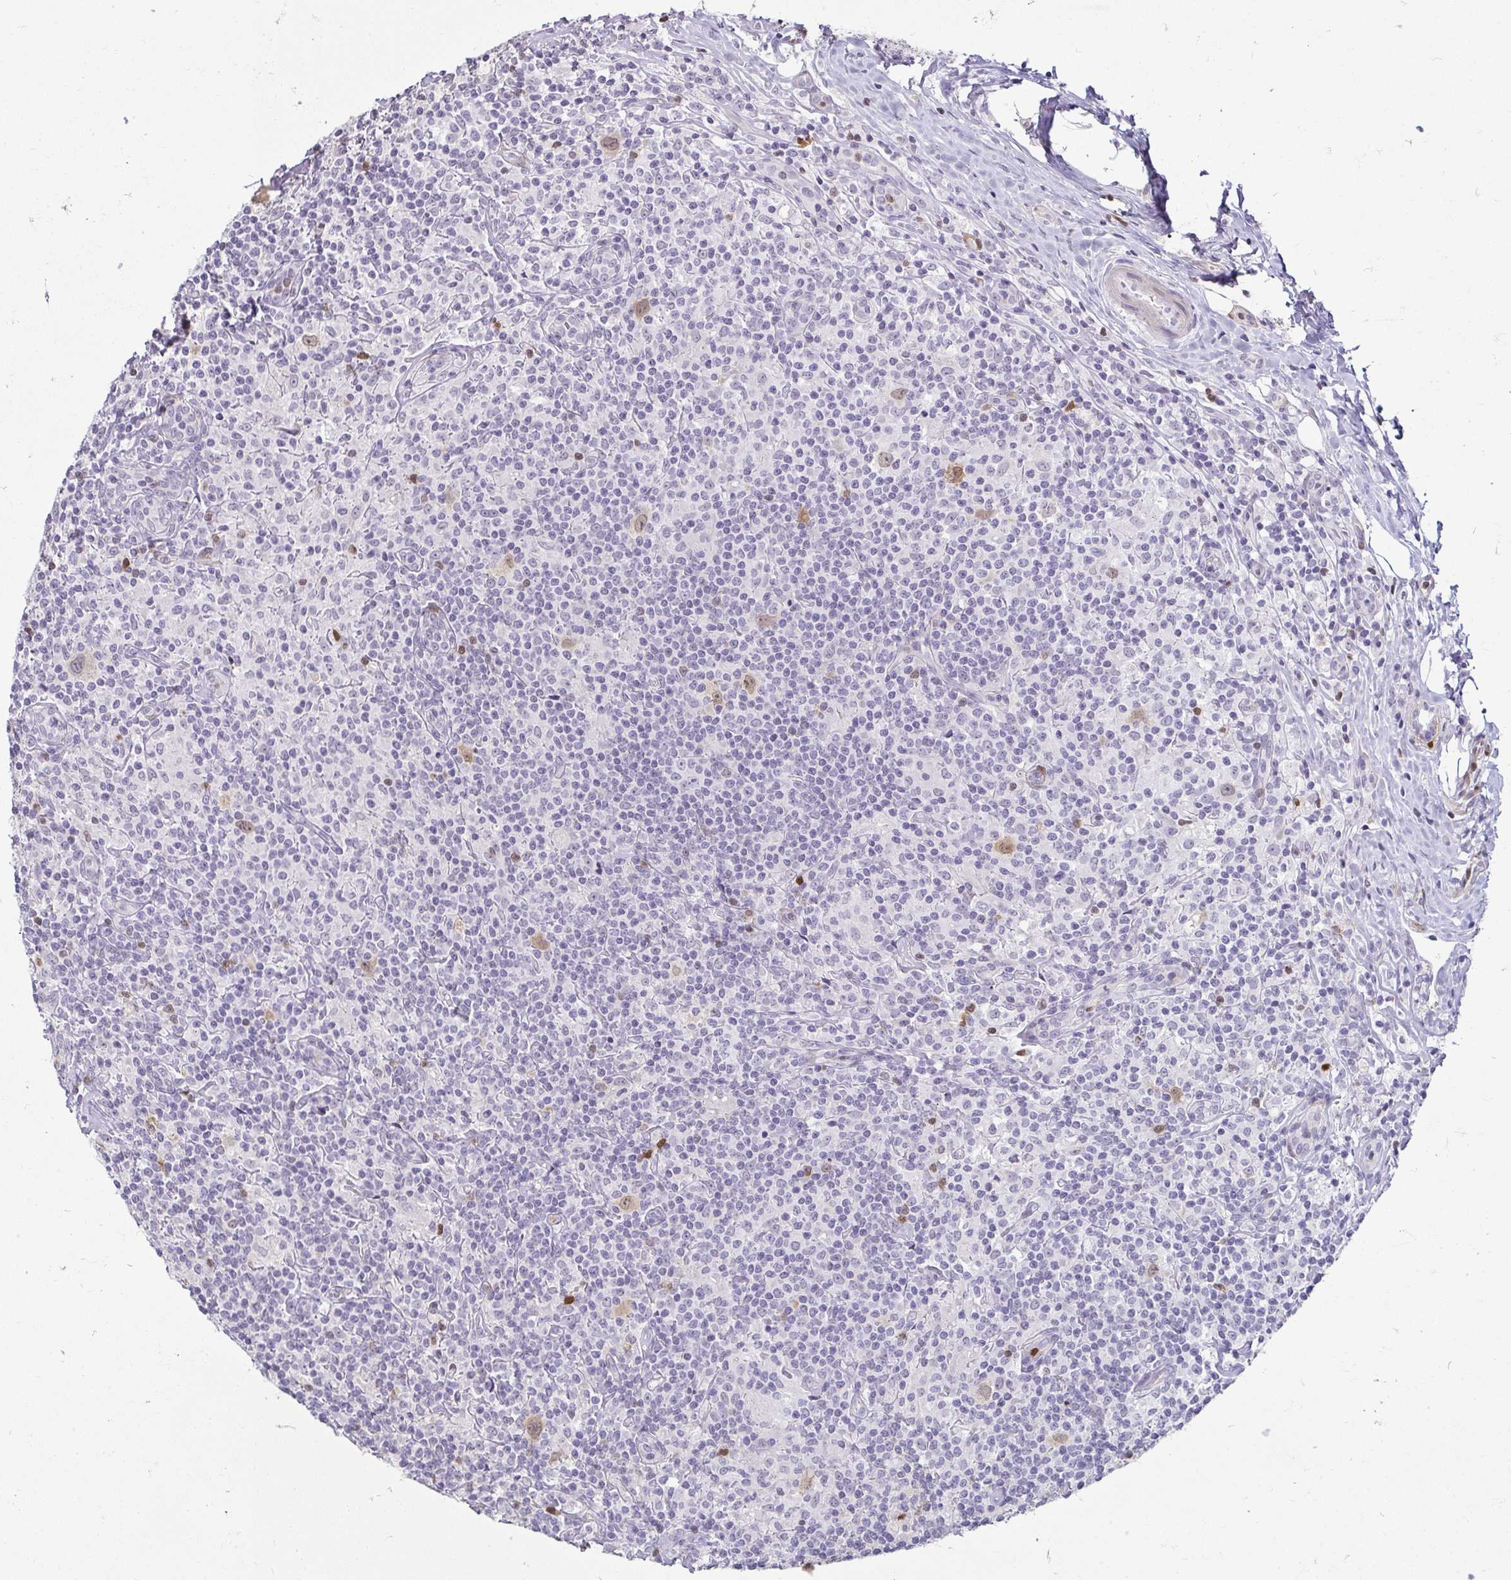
{"staining": {"intensity": "weak", "quantity": "25%-75%", "location": "cytoplasmic/membranous,nuclear"}, "tissue": "lymphoma", "cell_type": "Tumor cells", "image_type": "cancer", "snomed": [{"axis": "morphology", "description": "Hodgkin's disease, NOS"}, {"axis": "morphology", "description": "Hodgkin's lymphoma, nodular sclerosis"}, {"axis": "topography", "description": "Lymph node"}], "caption": "Lymphoma tissue reveals weak cytoplasmic/membranous and nuclear expression in approximately 25%-75% of tumor cells", "gene": "HOPX", "patient": {"sex": "female", "age": 10}}